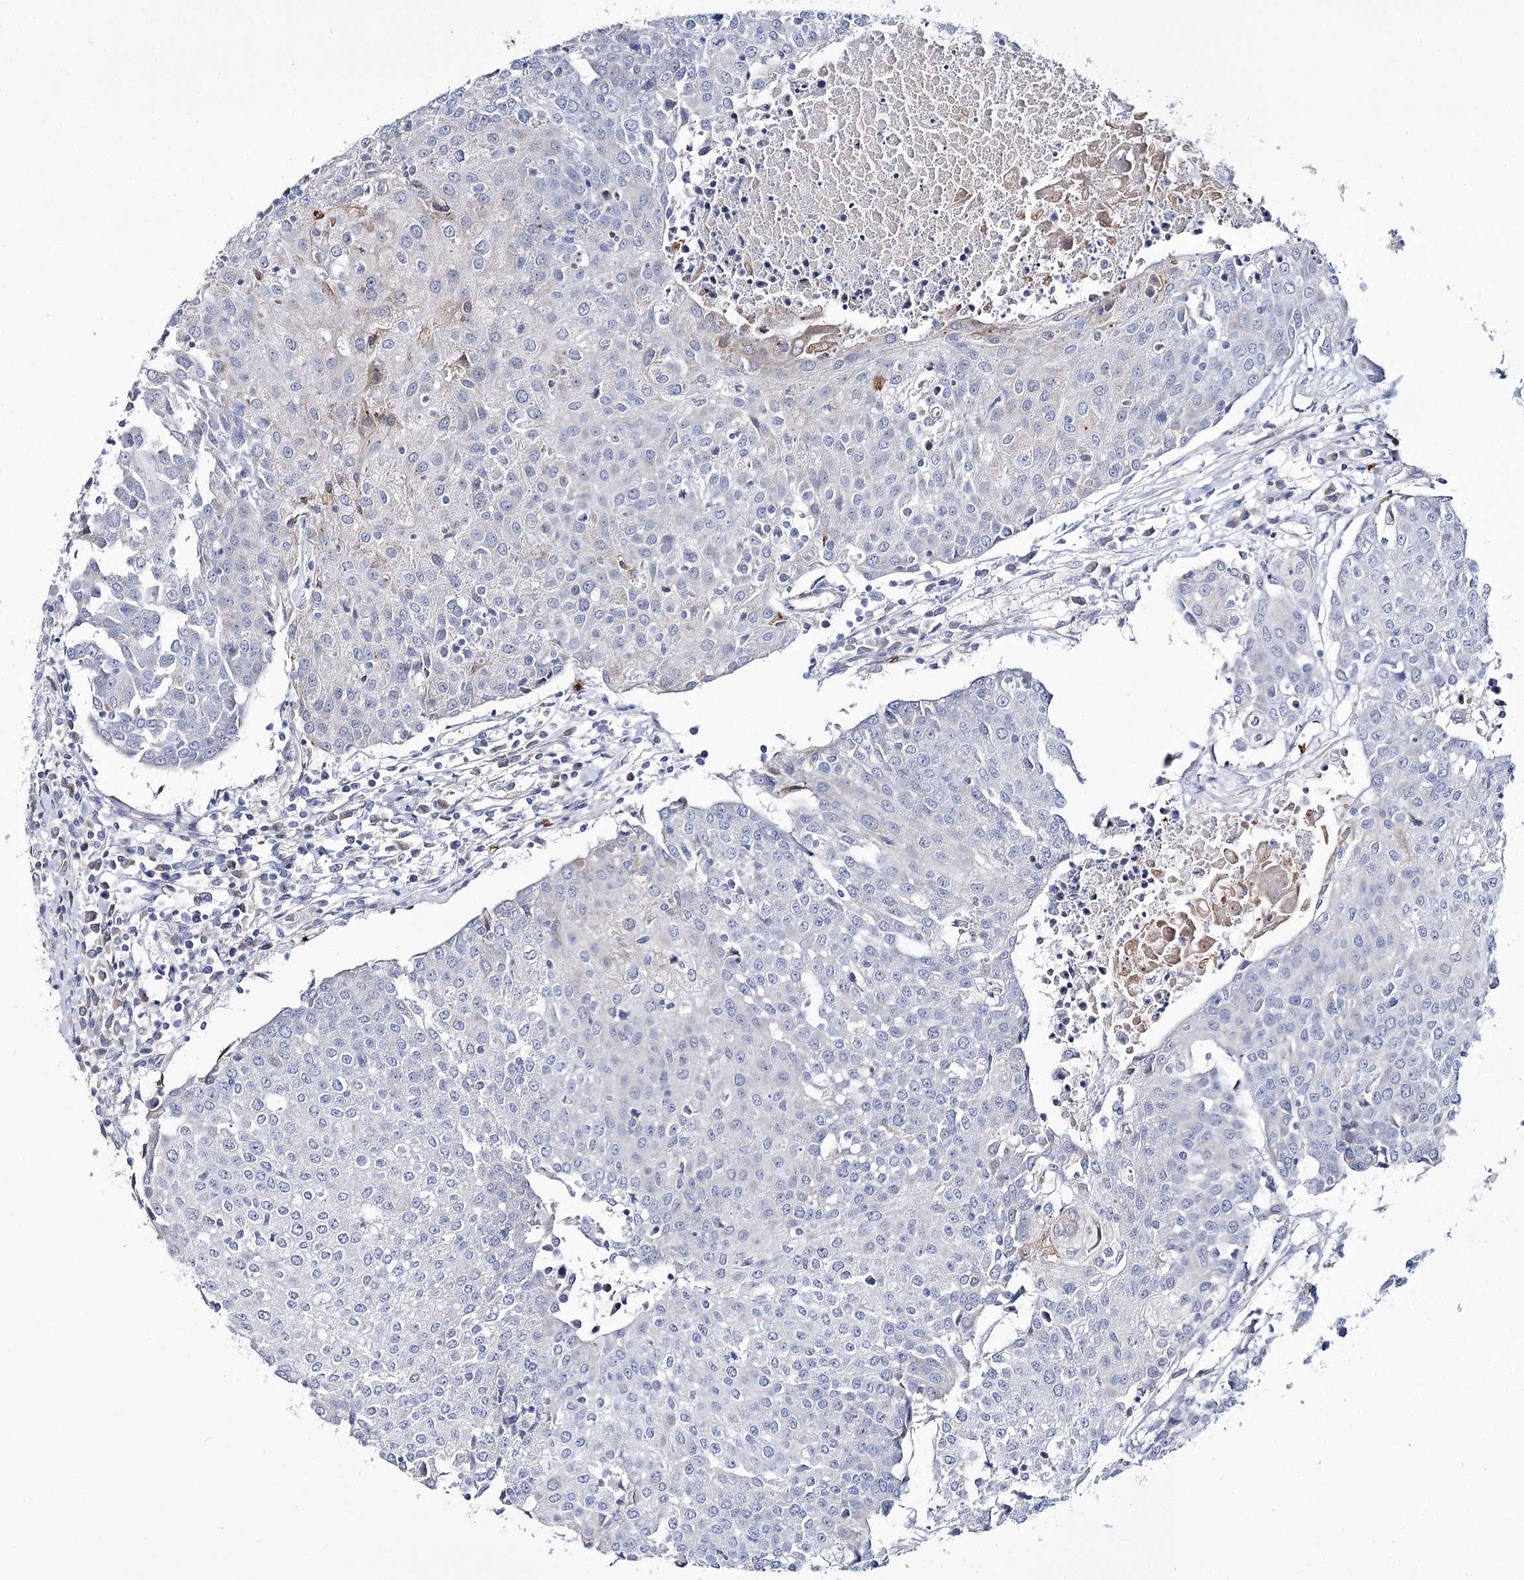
{"staining": {"intensity": "negative", "quantity": "none", "location": "none"}, "tissue": "urothelial cancer", "cell_type": "Tumor cells", "image_type": "cancer", "snomed": [{"axis": "morphology", "description": "Urothelial carcinoma, High grade"}, {"axis": "topography", "description": "Urinary bladder"}], "caption": "An immunohistochemistry (IHC) micrograph of urothelial carcinoma (high-grade) is shown. There is no staining in tumor cells of urothelial carcinoma (high-grade).", "gene": "GBF1", "patient": {"sex": "female", "age": 85}}